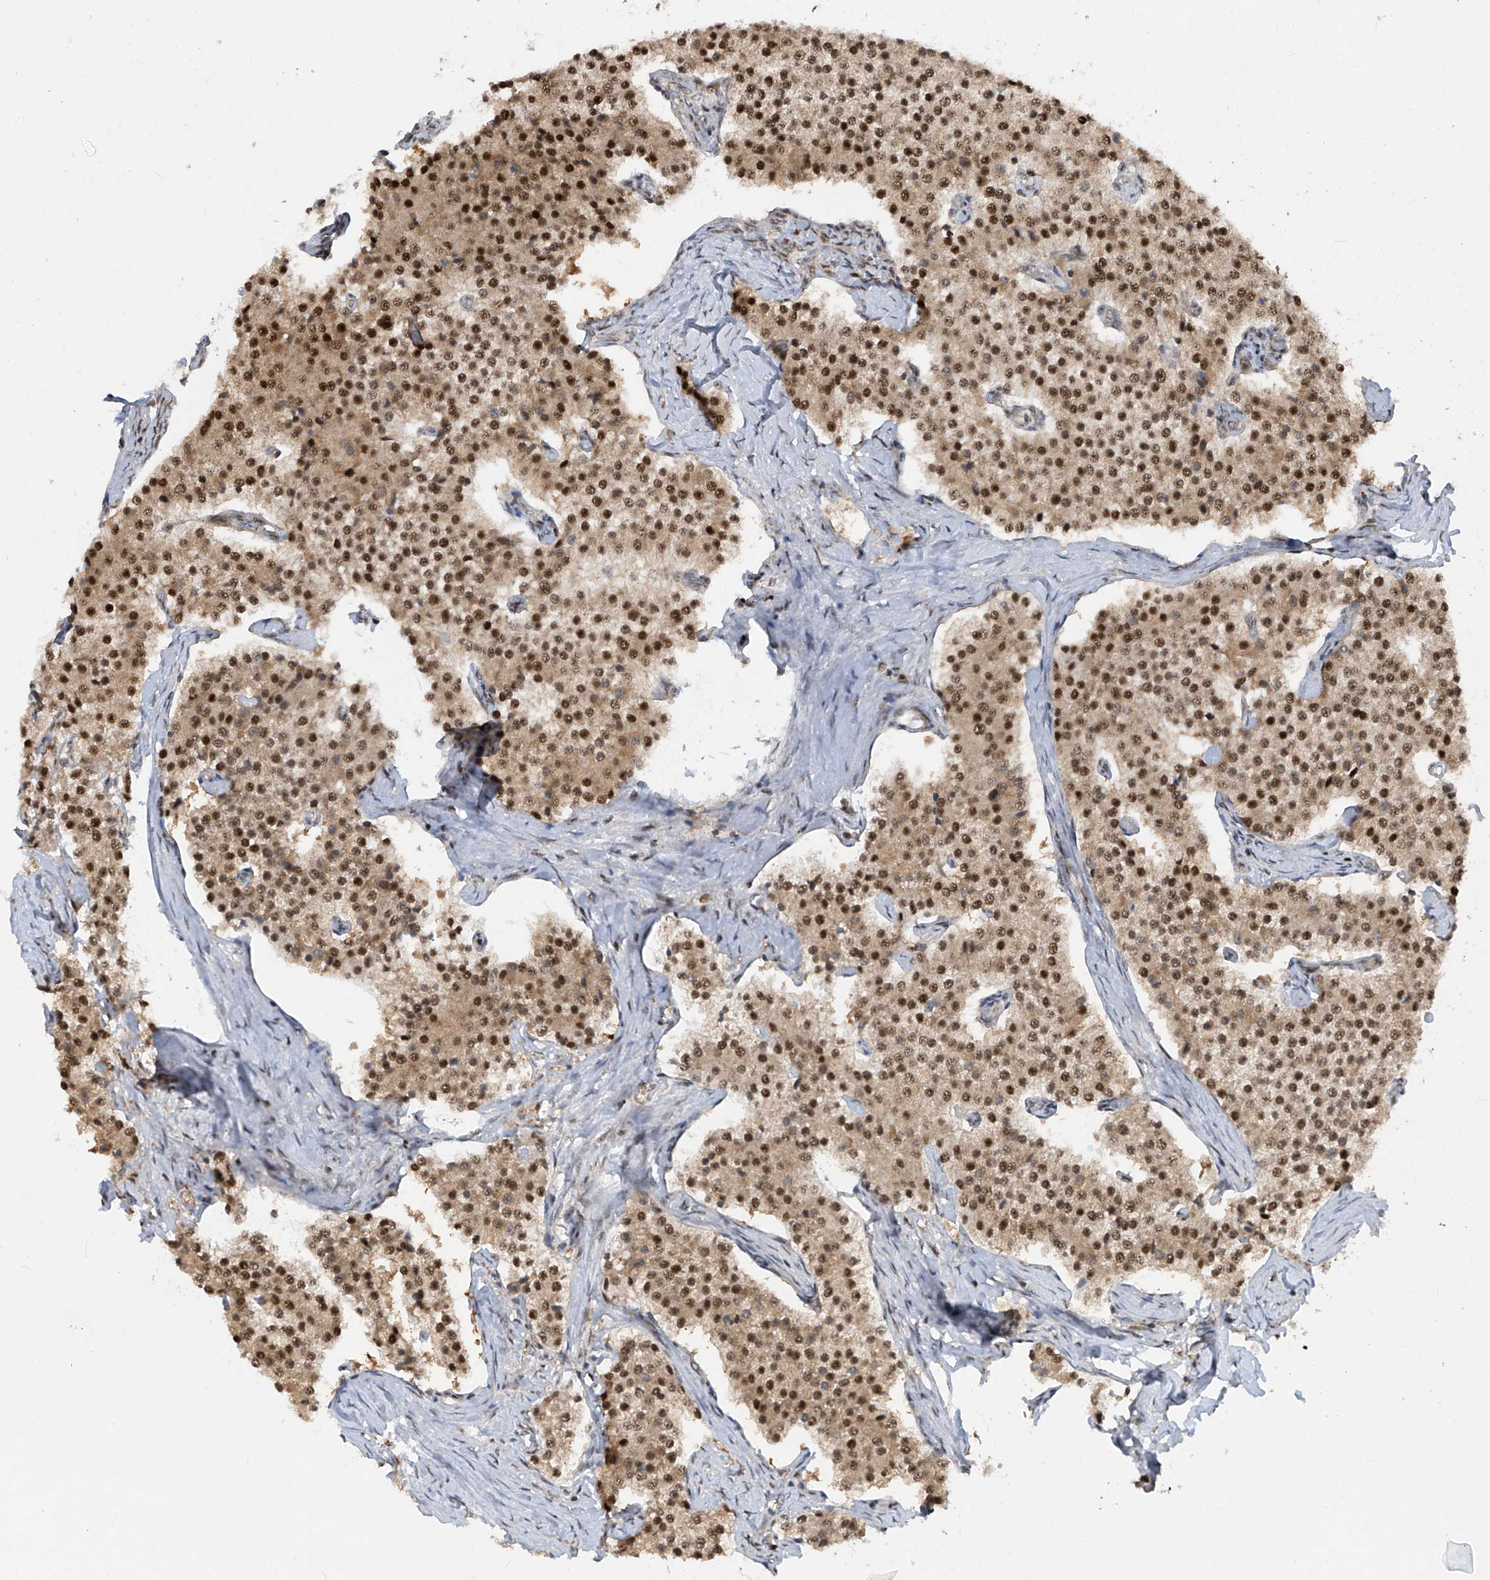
{"staining": {"intensity": "moderate", "quantity": ">75%", "location": "nuclear"}, "tissue": "carcinoid", "cell_type": "Tumor cells", "image_type": "cancer", "snomed": [{"axis": "morphology", "description": "Carcinoid, malignant, NOS"}, {"axis": "topography", "description": "Colon"}], "caption": "Malignant carcinoid was stained to show a protein in brown. There is medium levels of moderate nuclear positivity in approximately >75% of tumor cells.", "gene": "LAGE3", "patient": {"sex": "female", "age": 52}}